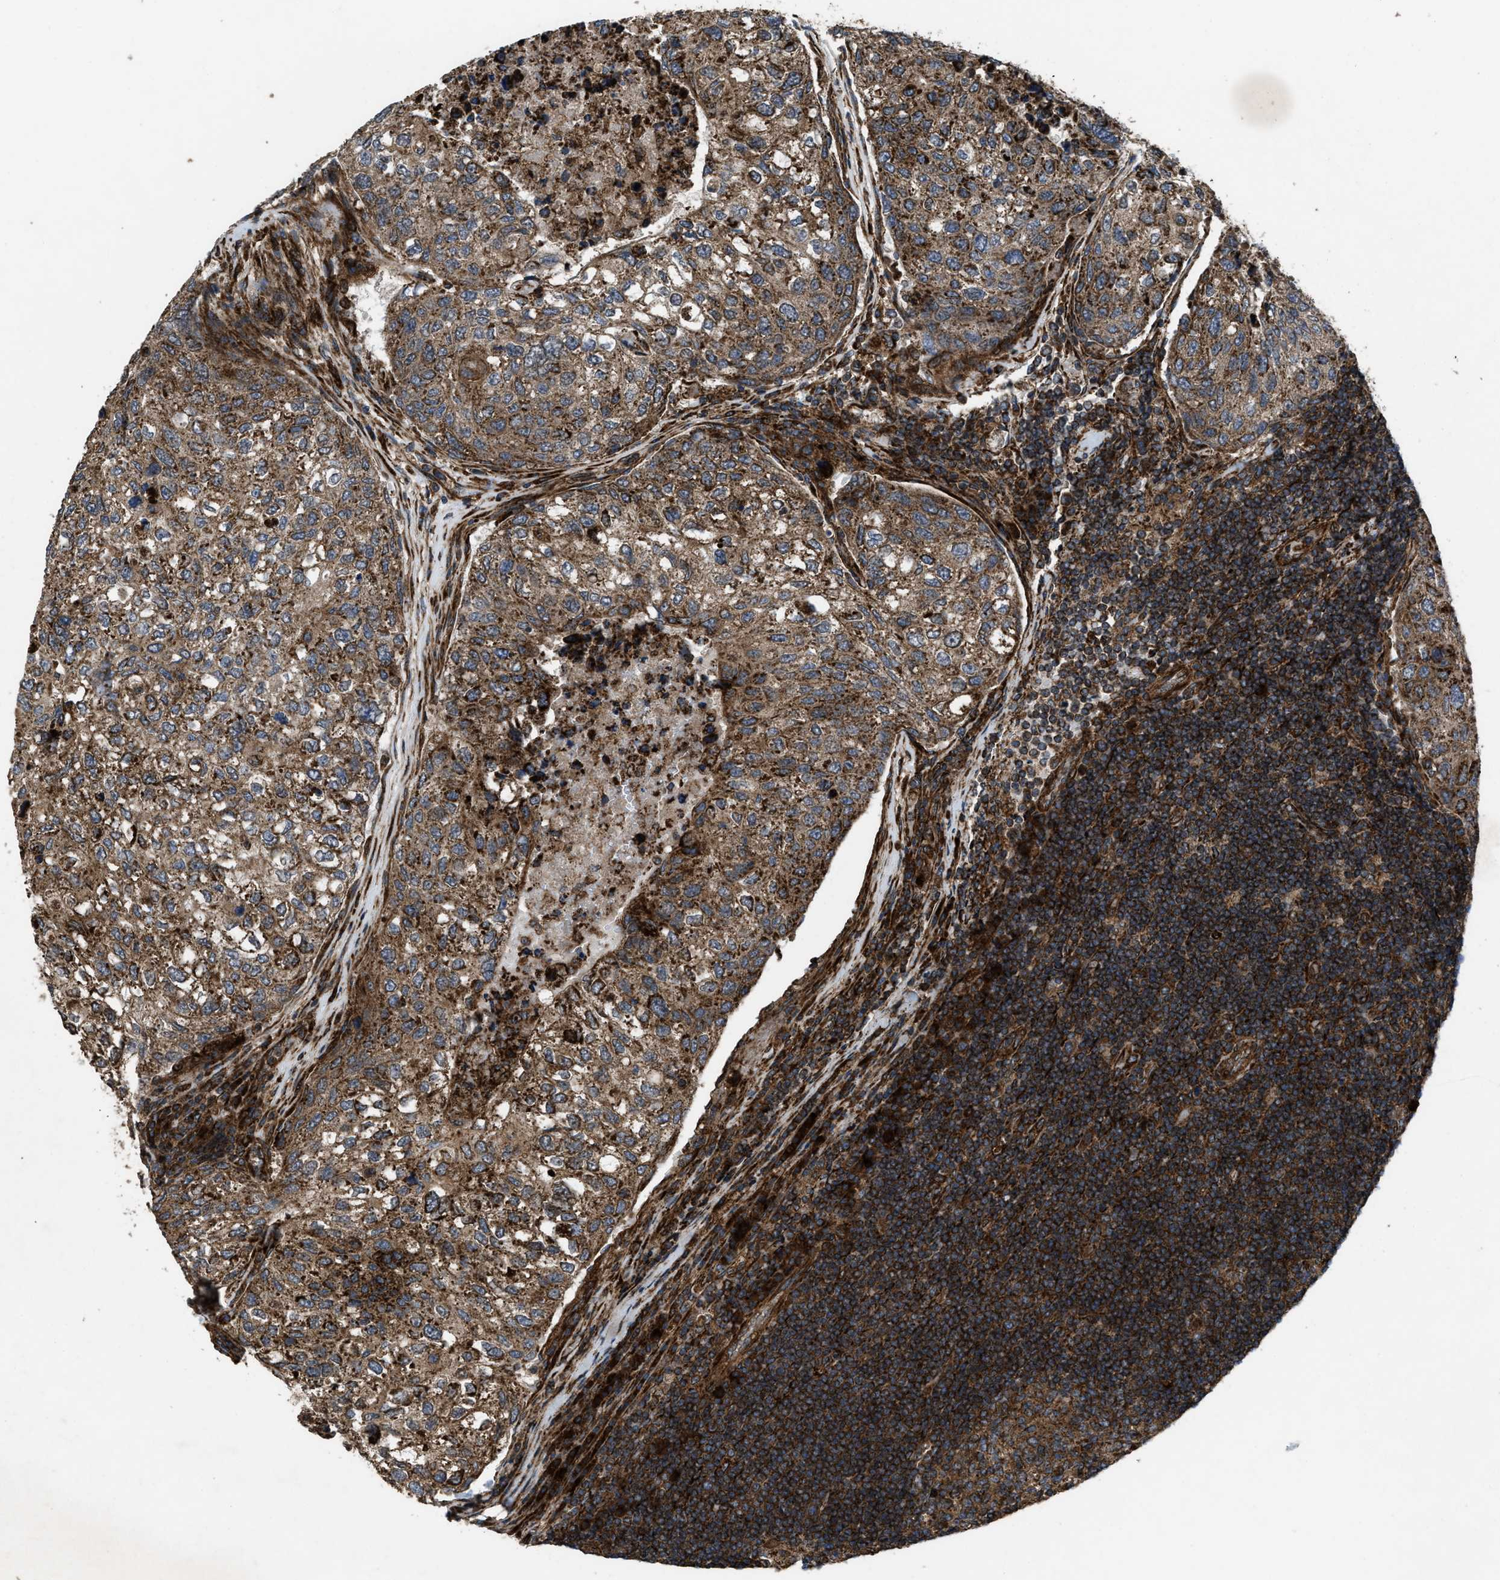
{"staining": {"intensity": "moderate", "quantity": ">75%", "location": "cytoplasmic/membranous"}, "tissue": "urothelial cancer", "cell_type": "Tumor cells", "image_type": "cancer", "snomed": [{"axis": "morphology", "description": "Urothelial carcinoma, High grade"}, {"axis": "topography", "description": "Lymph node"}, {"axis": "topography", "description": "Urinary bladder"}], "caption": "Protein expression analysis of human high-grade urothelial carcinoma reveals moderate cytoplasmic/membranous expression in about >75% of tumor cells. (Brightfield microscopy of DAB IHC at high magnification).", "gene": "PER3", "patient": {"sex": "male", "age": 51}}